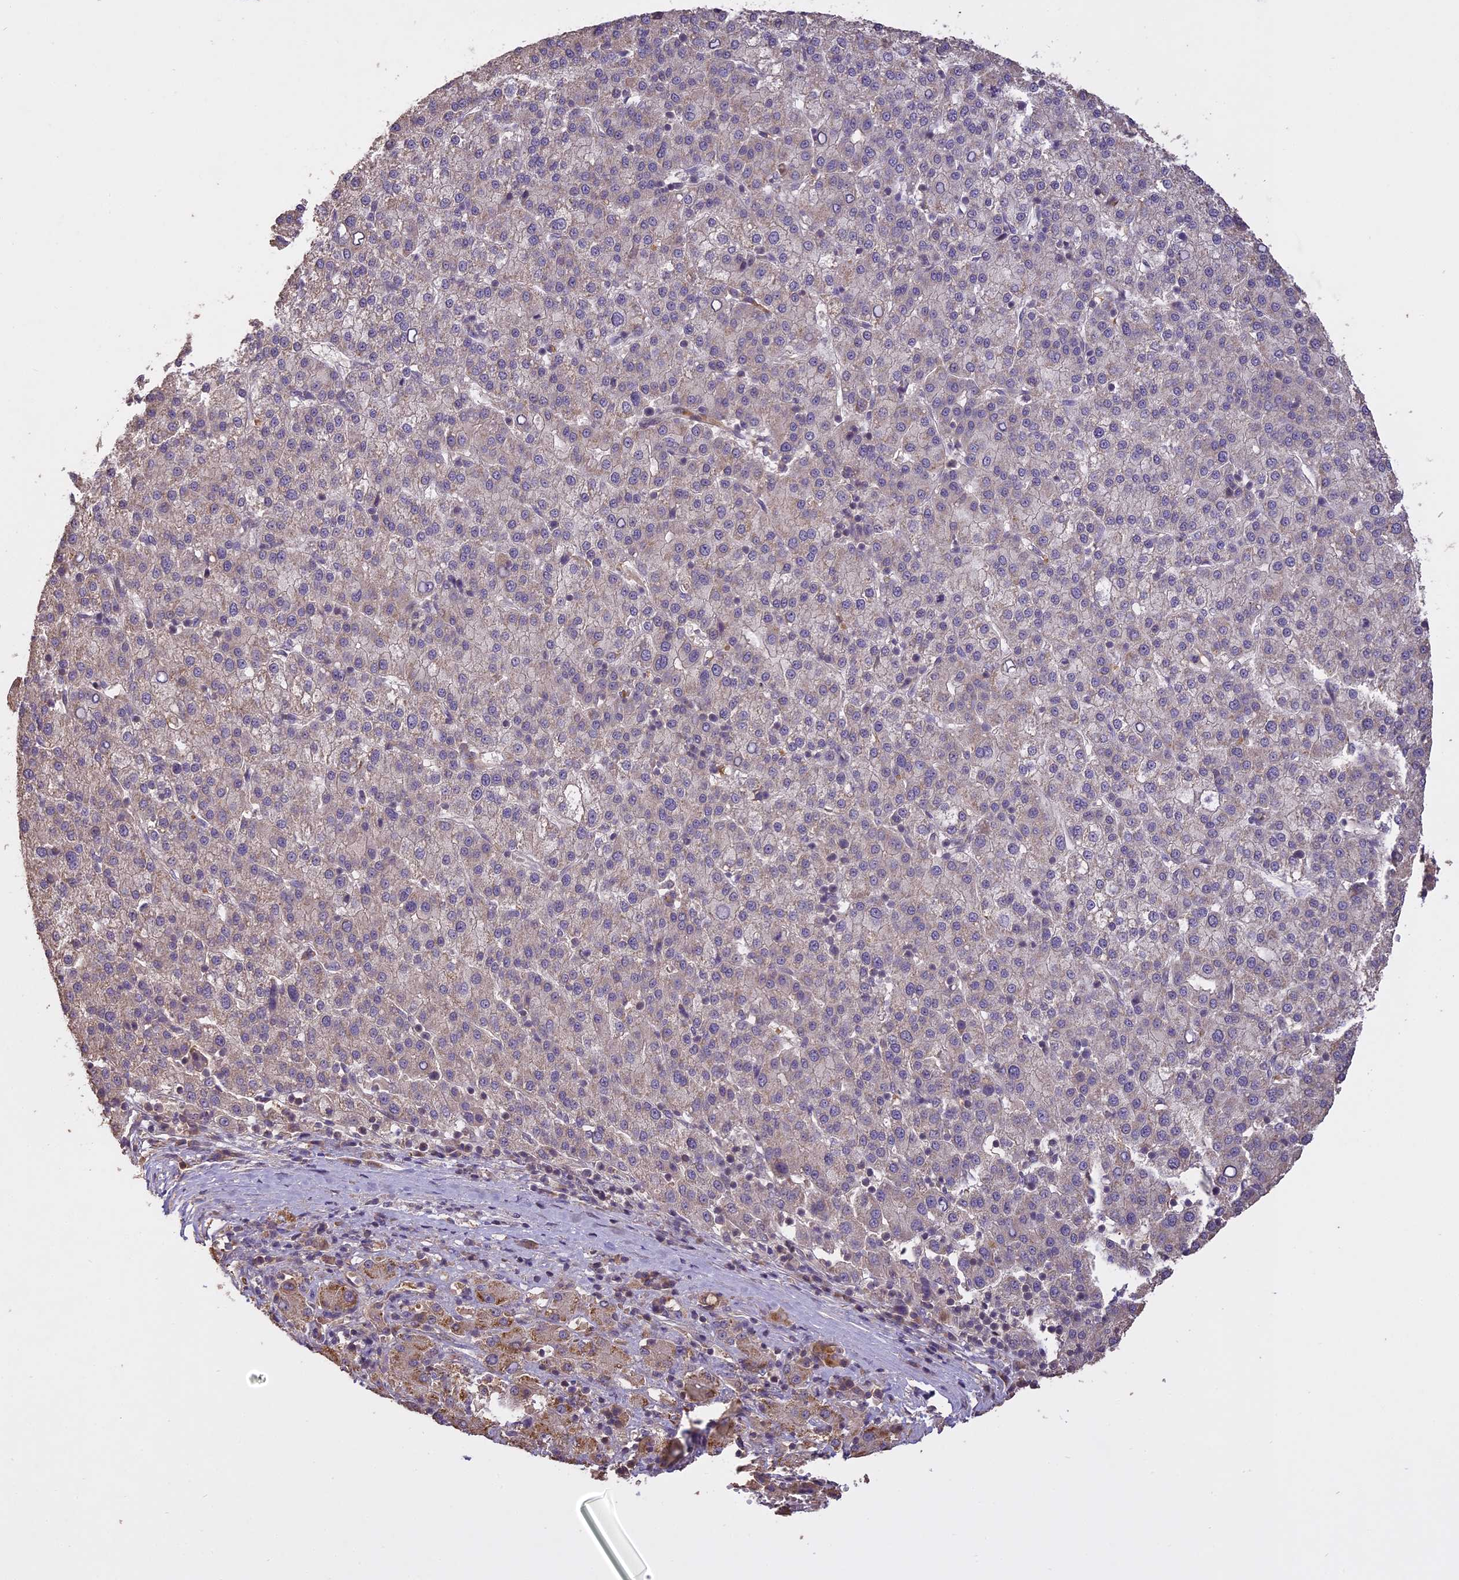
{"staining": {"intensity": "weak", "quantity": "<25%", "location": "cytoplasmic/membranous"}, "tissue": "liver cancer", "cell_type": "Tumor cells", "image_type": "cancer", "snomed": [{"axis": "morphology", "description": "Carcinoma, Hepatocellular, NOS"}, {"axis": "topography", "description": "Liver"}], "caption": "Immunohistochemistry image of neoplastic tissue: liver cancer (hepatocellular carcinoma) stained with DAB displays no significant protein expression in tumor cells.", "gene": "TIGD7", "patient": {"sex": "female", "age": 58}}